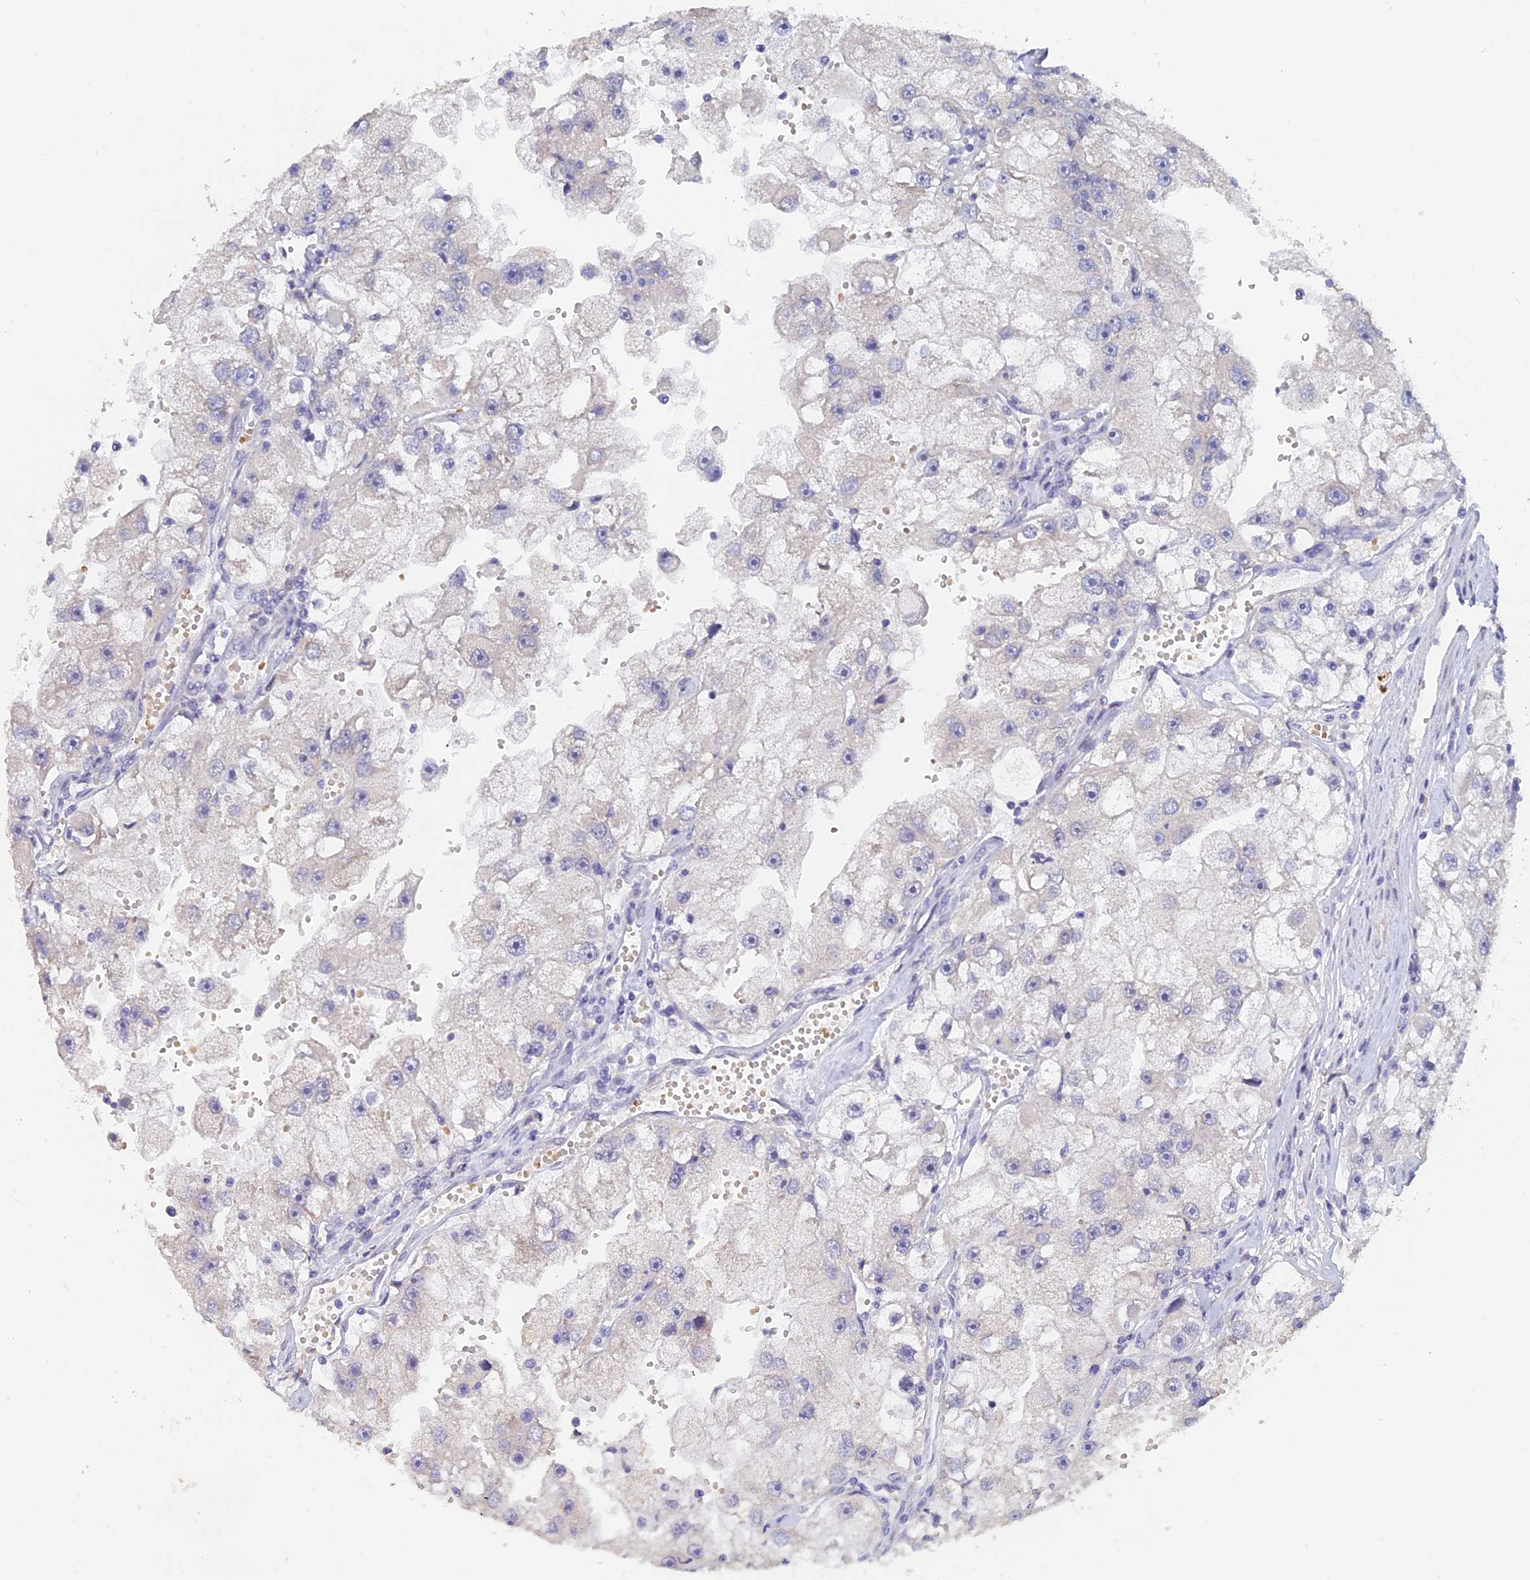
{"staining": {"intensity": "negative", "quantity": "none", "location": "none"}, "tissue": "renal cancer", "cell_type": "Tumor cells", "image_type": "cancer", "snomed": [{"axis": "morphology", "description": "Adenocarcinoma, NOS"}, {"axis": "topography", "description": "Kidney"}], "caption": "High power microscopy image of an immunohistochemistry (IHC) image of renal adenocarcinoma, revealing no significant positivity in tumor cells.", "gene": "GIPC1", "patient": {"sex": "male", "age": 63}}